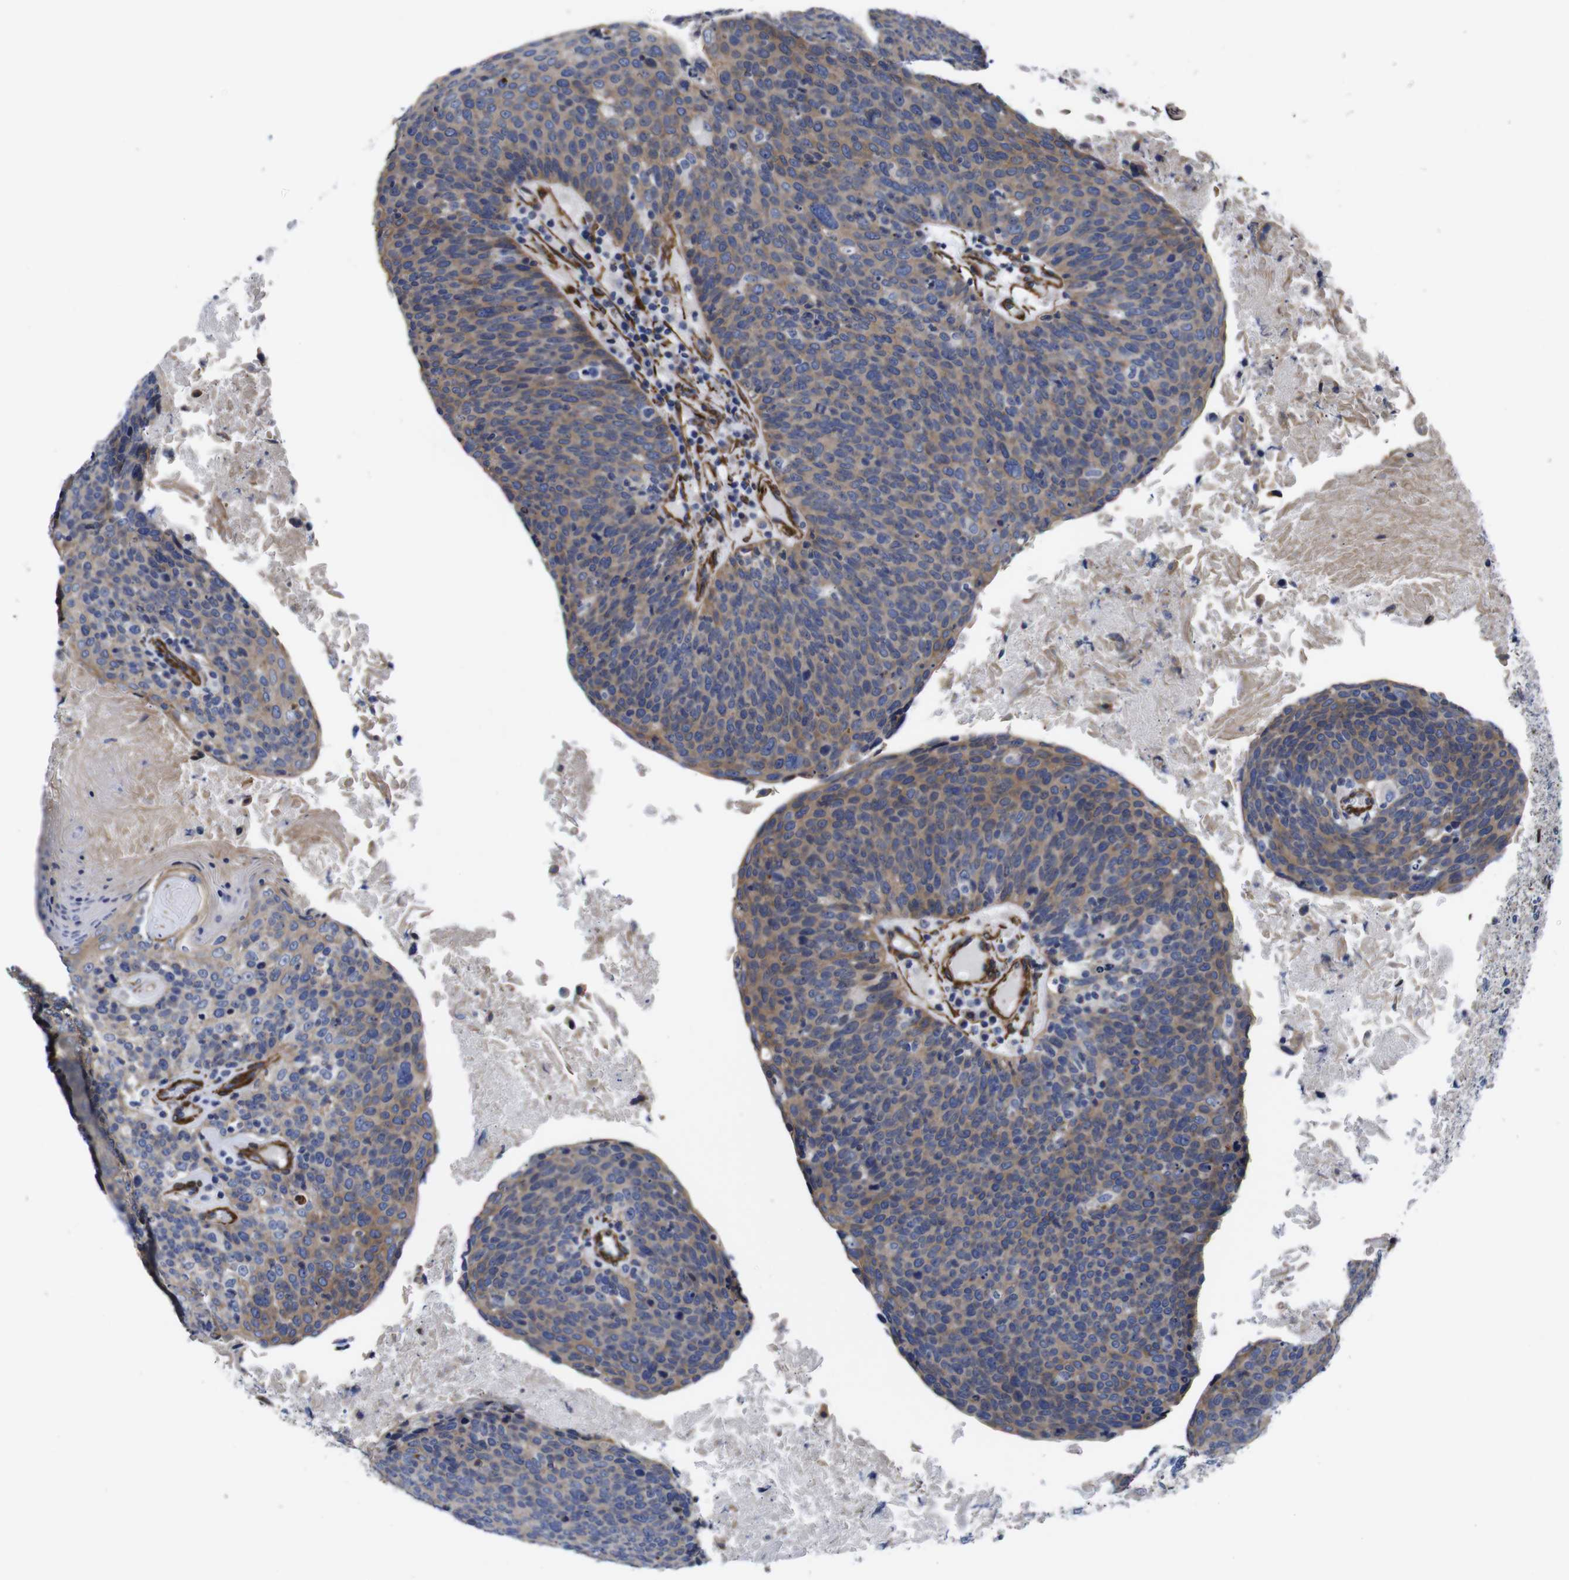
{"staining": {"intensity": "moderate", "quantity": ">75%", "location": "cytoplasmic/membranous"}, "tissue": "head and neck cancer", "cell_type": "Tumor cells", "image_type": "cancer", "snomed": [{"axis": "morphology", "description": "Squamous cell carcinoma, NOS"}, {"axis": "morphology", "description": "Squamous cell carcinoma, metastatic, NOS"}, {"axis": "topography", "description": "Lymph node"}, {"axis": "topography", "description": "Head-Neck"}], "caption": "Immunohistochemistry (DAB (3,3'-diaminobenzidine)) staining of human head and neck cancer demonstrates moderate cytoplasmic/membranous protein expression in about >75% of tumor cells.", "gene": "WNT10A", "patient": {"sex": "male", "age": 62}}